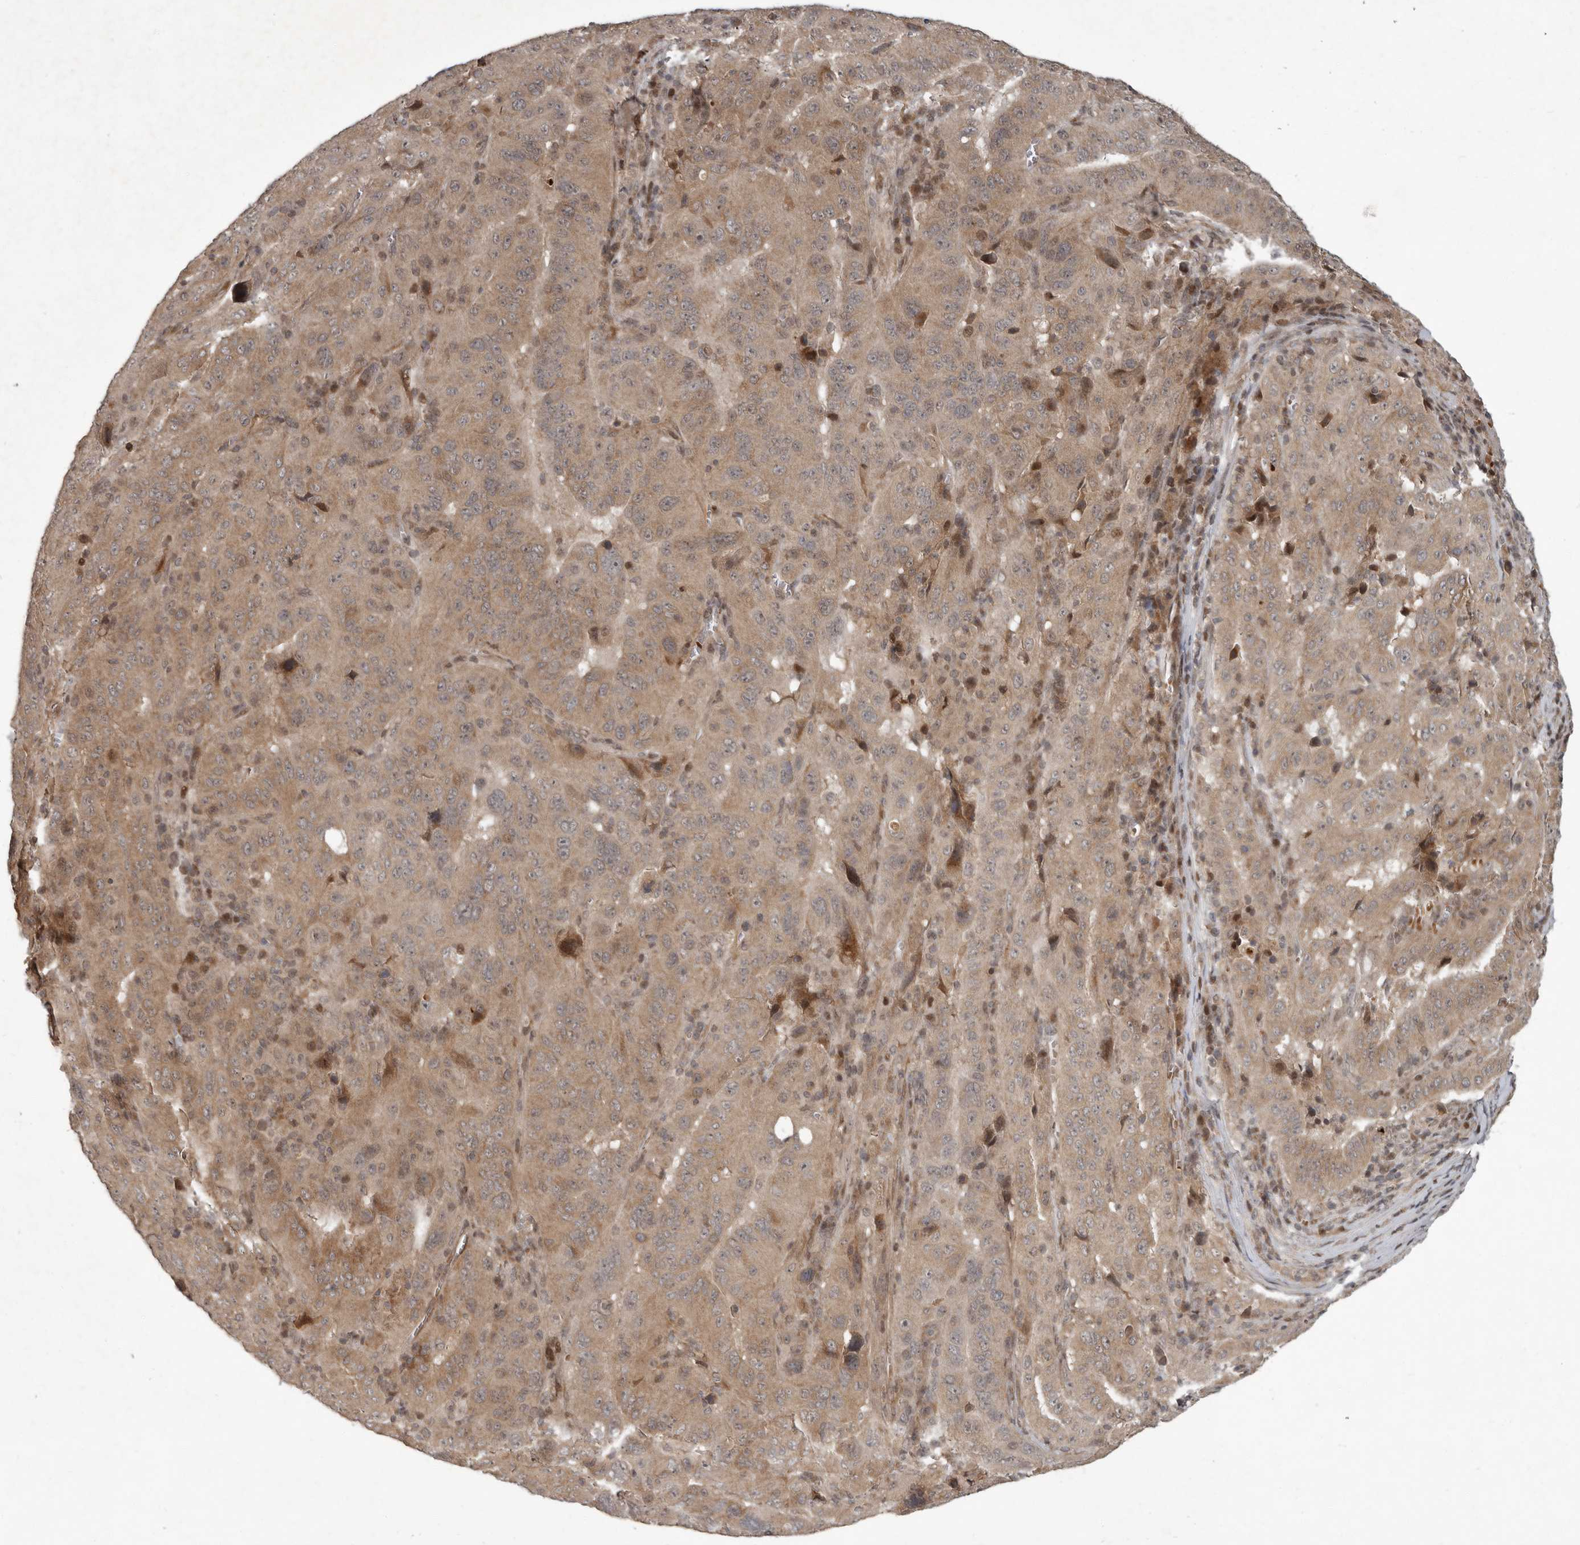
{"staining": {"intensity": "moderate", "quantity": ">75%", "location": "cytoplasmic/membranous,nuclear"}, "tissue": "pancreatic cancer", "cell_type": "Tumor cells", "image_type": "cancer", "snomed": [{"axis": "morphology", "description": "Adenocarcinoma, NOS"}, {"axis": "topography", "description": "Pancreas"}], "caption": "Protein expression analysis of human pancreatic cancer (adenocarcinoma) reveals moderate cytoplasmic/membranous and nuclear positivity in approximately >75% of tumor cells.", "gene": "RABIF", "patient": {"sex": "male", "age": 63}}